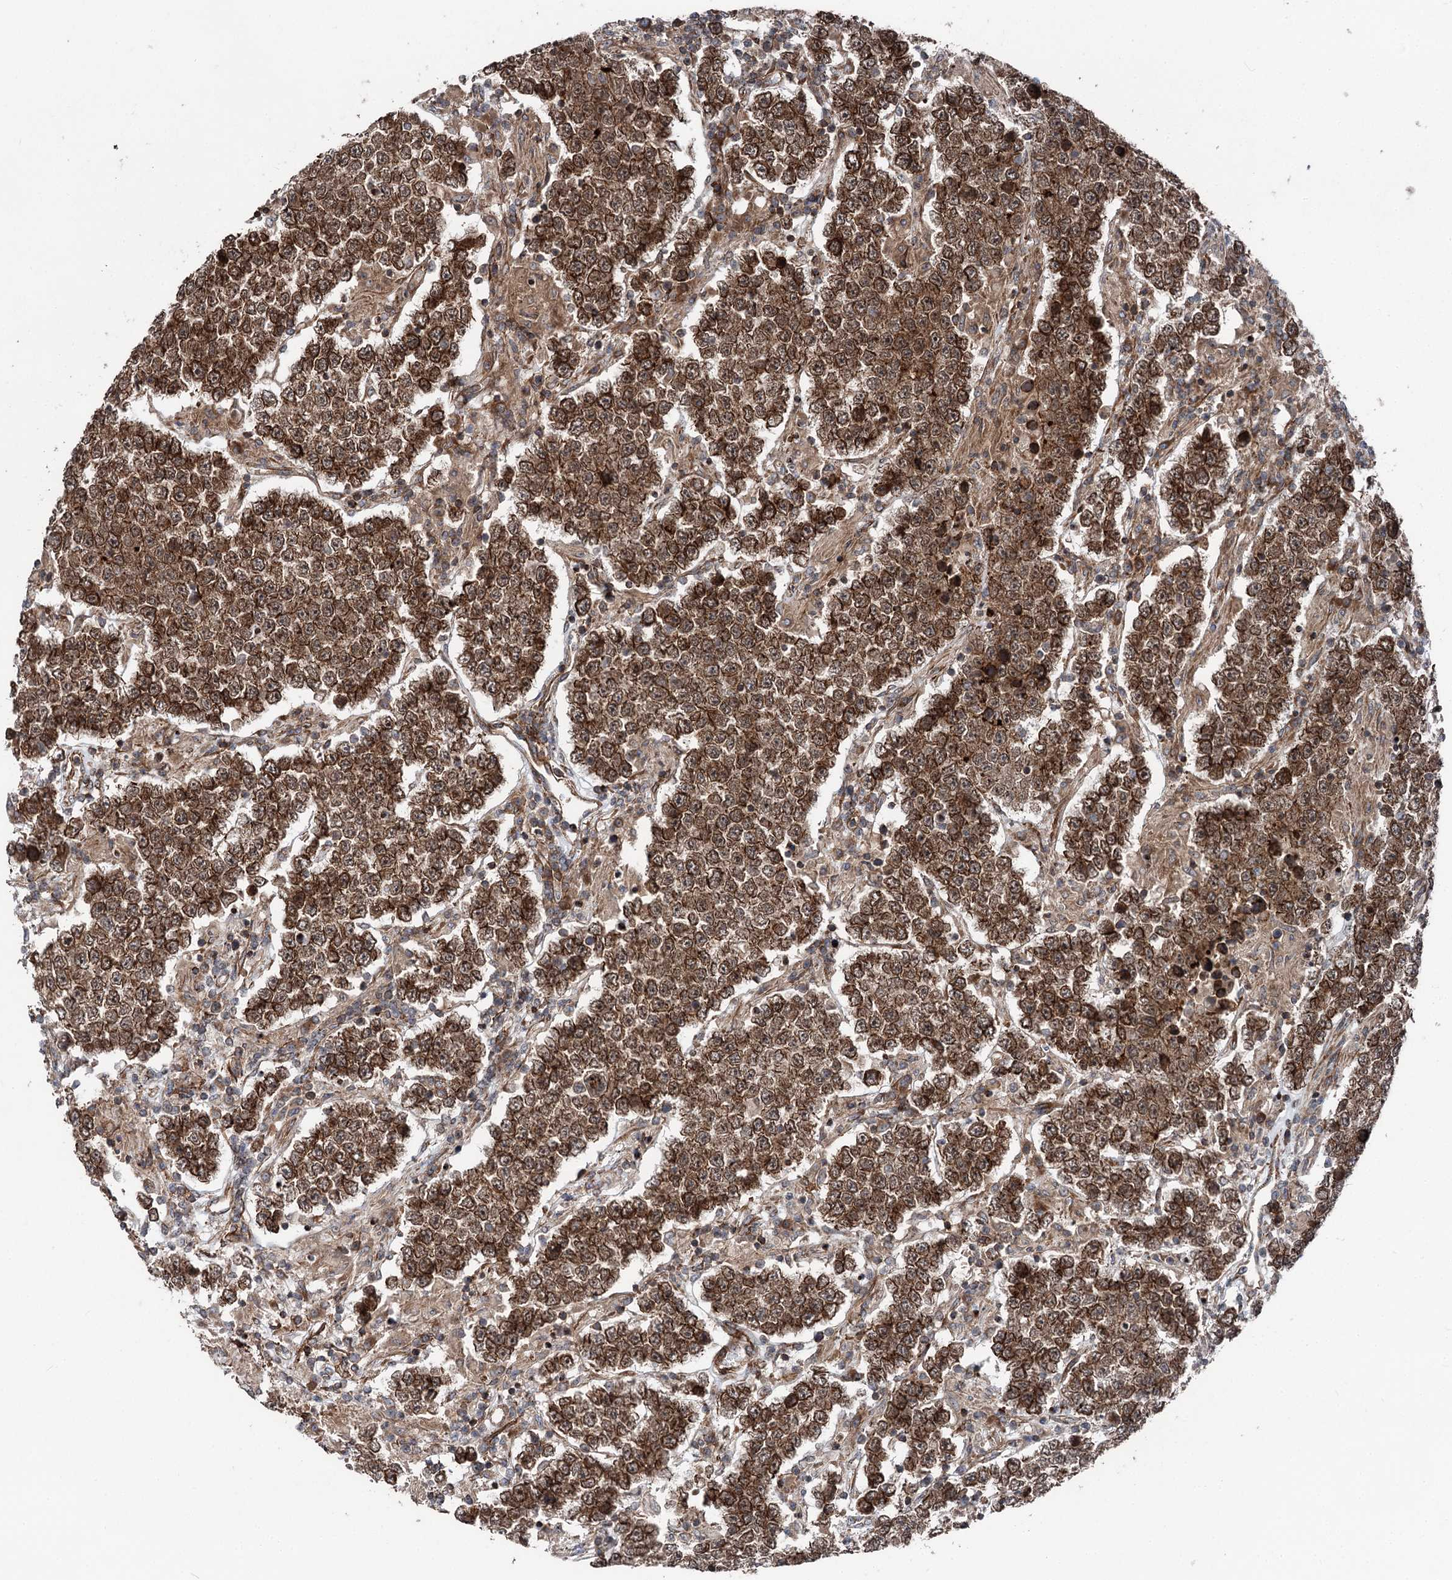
{"staining": {"intensity": "strong", "quantity": ">75%", "location": "cytoplasmic/membranous"}, "tissue": "testis cancer", "cell_type": "Tumor cells", "image_type": "cancer", "snomed": [{"axis": "morphology", "description": "Normal tissue, NOS"}, {"axis": "morphology", "description": "Urothelial carcinoma, High grade"}, {"axis": "morphology", "description": "Seminoma, NOS"}, {"axis": "morphology", "description": "Carcinoma, Embryonal, NOS"}, {"axis": "topography", "description": "Urinary bladder"}, {"axis": "topography", "description": "Testis"}], "caption": "This is a photomicrograph of immunohistochemistry (IHC) staining of testis embryonal carcinoma, which shows strong expression in the cytoplasmic/membranous of tumor cells.", "gene": "ITFG2", "patient": {"sex": "male", "age": 41}}